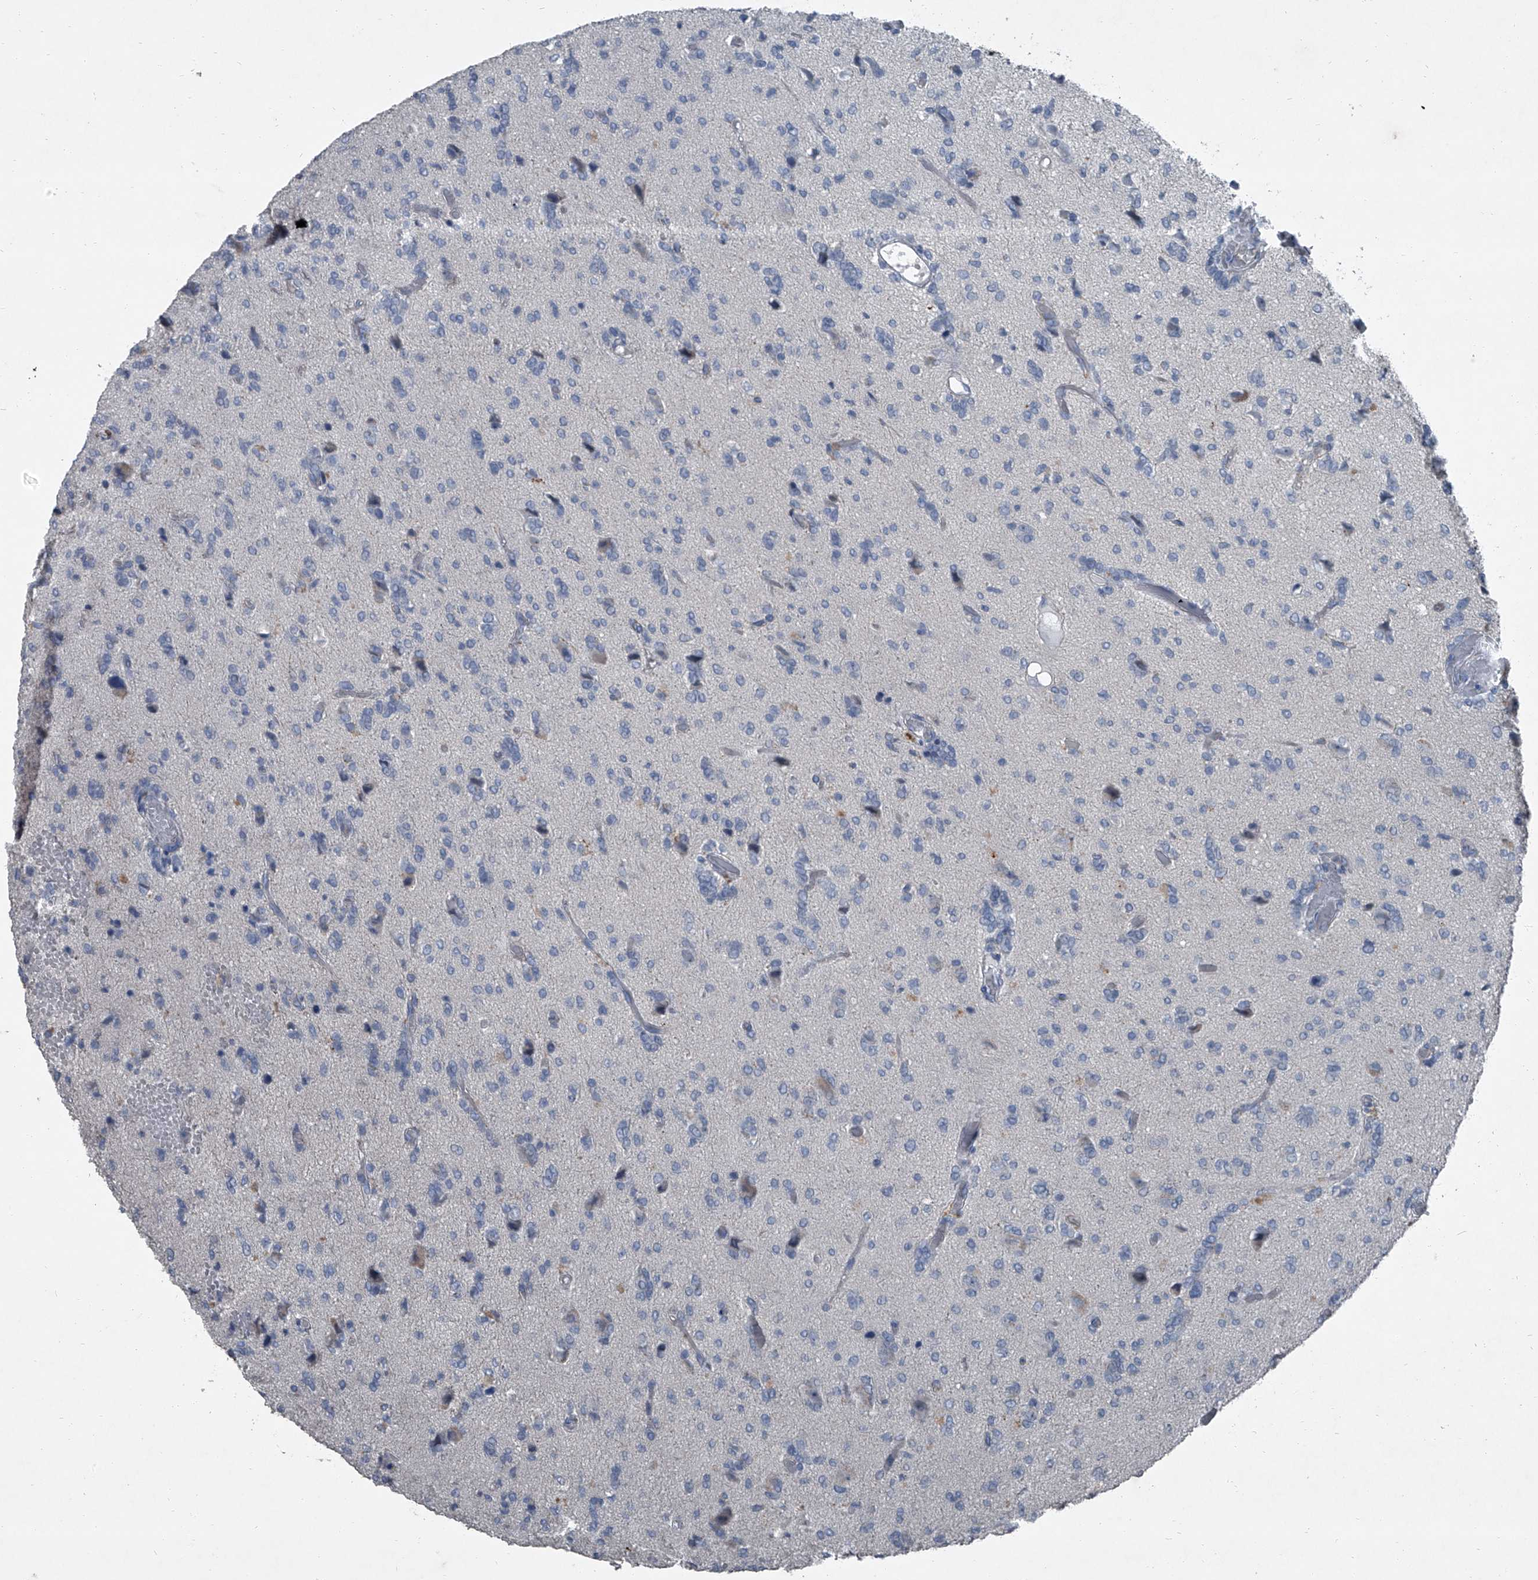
{"staining": {"intensity": "negative", "quantity": "none", "location": "none"}, "tissue": "glioma", "cell_type": "Tumor cells", "image_type": "cancer", "snomed": [{"axis": "morphology", "description": "Glioma, malignant, High grade"}, {"axis": "topography", "description": "Brain"}], "caption": "IHC photomicrograph of neoplastic tissue: human high-grade glioma (malignant) stained with DAB (3,3'-diaminobenzidine) exhibits no significant protein expression in tumor cells. (Stains: DAB IHC with hematoxylin counter stain, Microscopy: brightfield microscopy at high magnification).", "gene": "HEPHL1", "patient": {"sex": "female", "age": 59}}